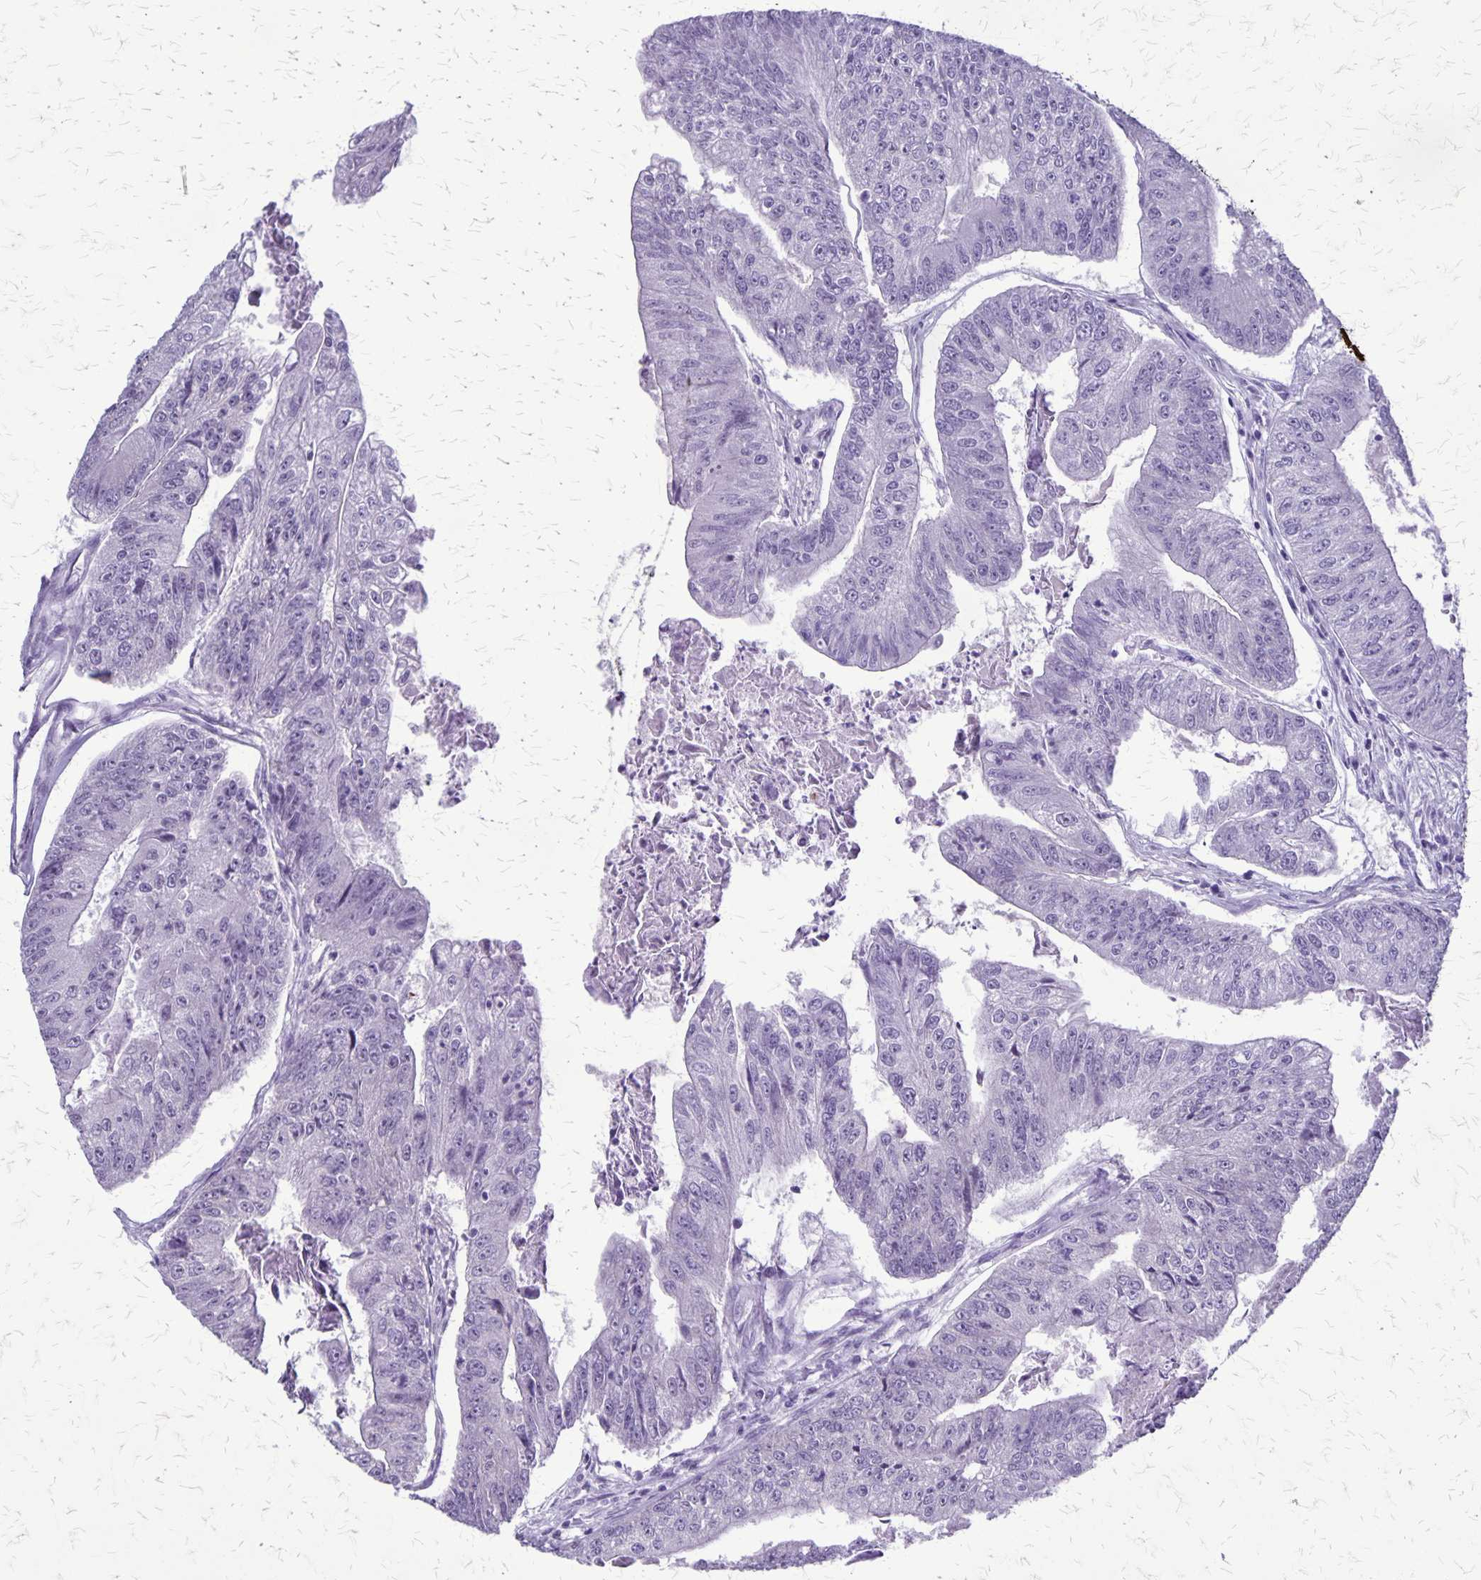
{"staining": {"intensity": "negative", "quantity": "none", "location": "none"}, "tissue": "colorectal cancer", "cell_type": "Tumor cells", "image_type": "cancer", "snomed": [{"axis": "morphology", "description": "Adenocarcinoma, NOS"}, {"axis": "topography", "description": "Colon"}], "caption": "Immunohistochemical staining of adenocarcinoma (colorectal) shows no significant staining in tumor cells.", "gene": "PLXNB3", "patient": {"sex": "female", "age": 67}}